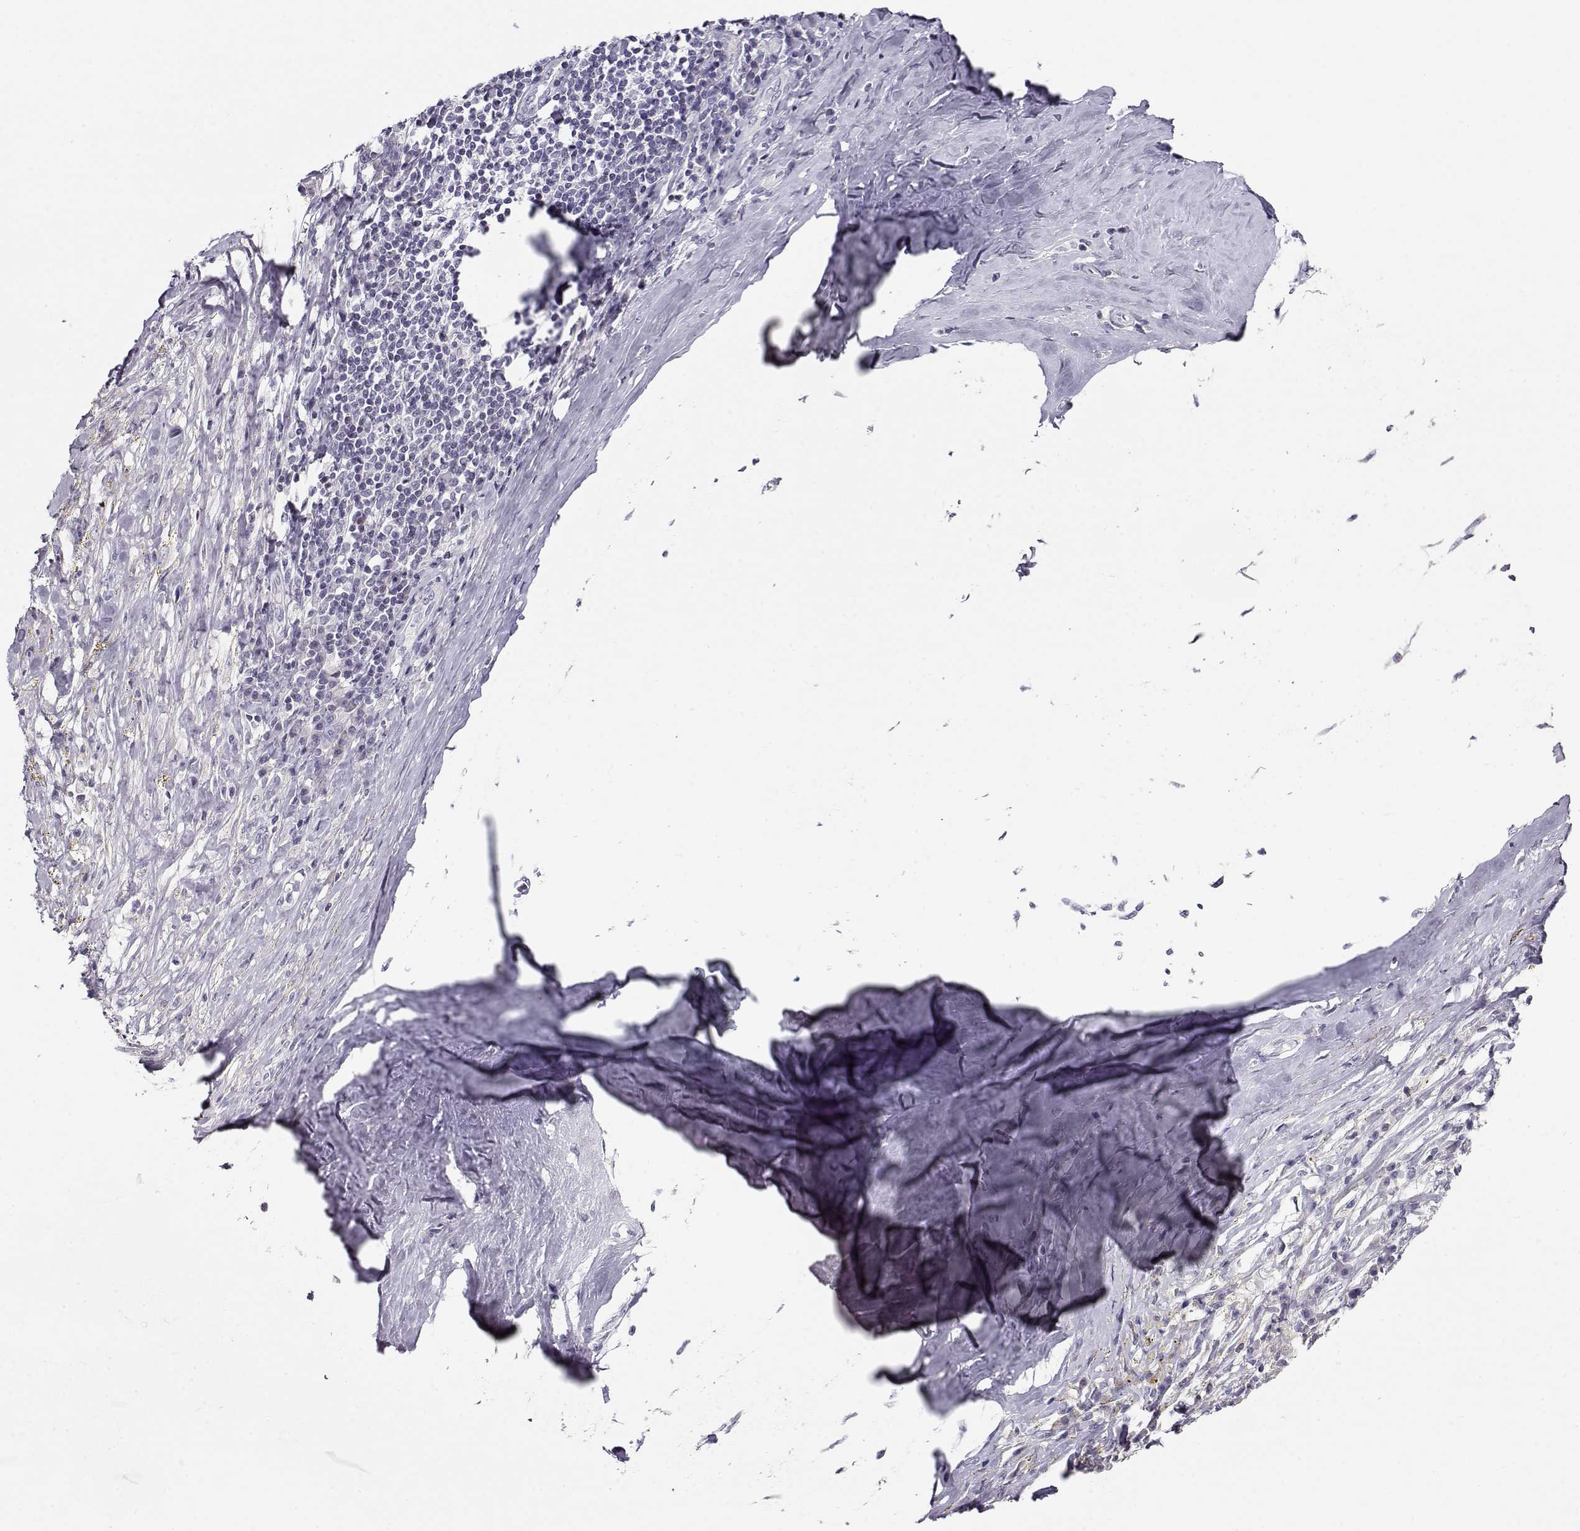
{"staining": {"intensity": "negative", "quantity": "none", "location": "none"}, "tissue": "melanoma", "cell_type": "Tumor cells", "image_type": "cancer", "snomed": [{"axis": "morphology", "description": "Malignant melanoma, NOS"}, {"axis": "topography", "description": "Skin"}], "caption": "Immunohistochemistry of malignant melanoma shows no expression in tumor cells.", "gene": "CRX", "patient": {"sex": "female", "age": 91}}